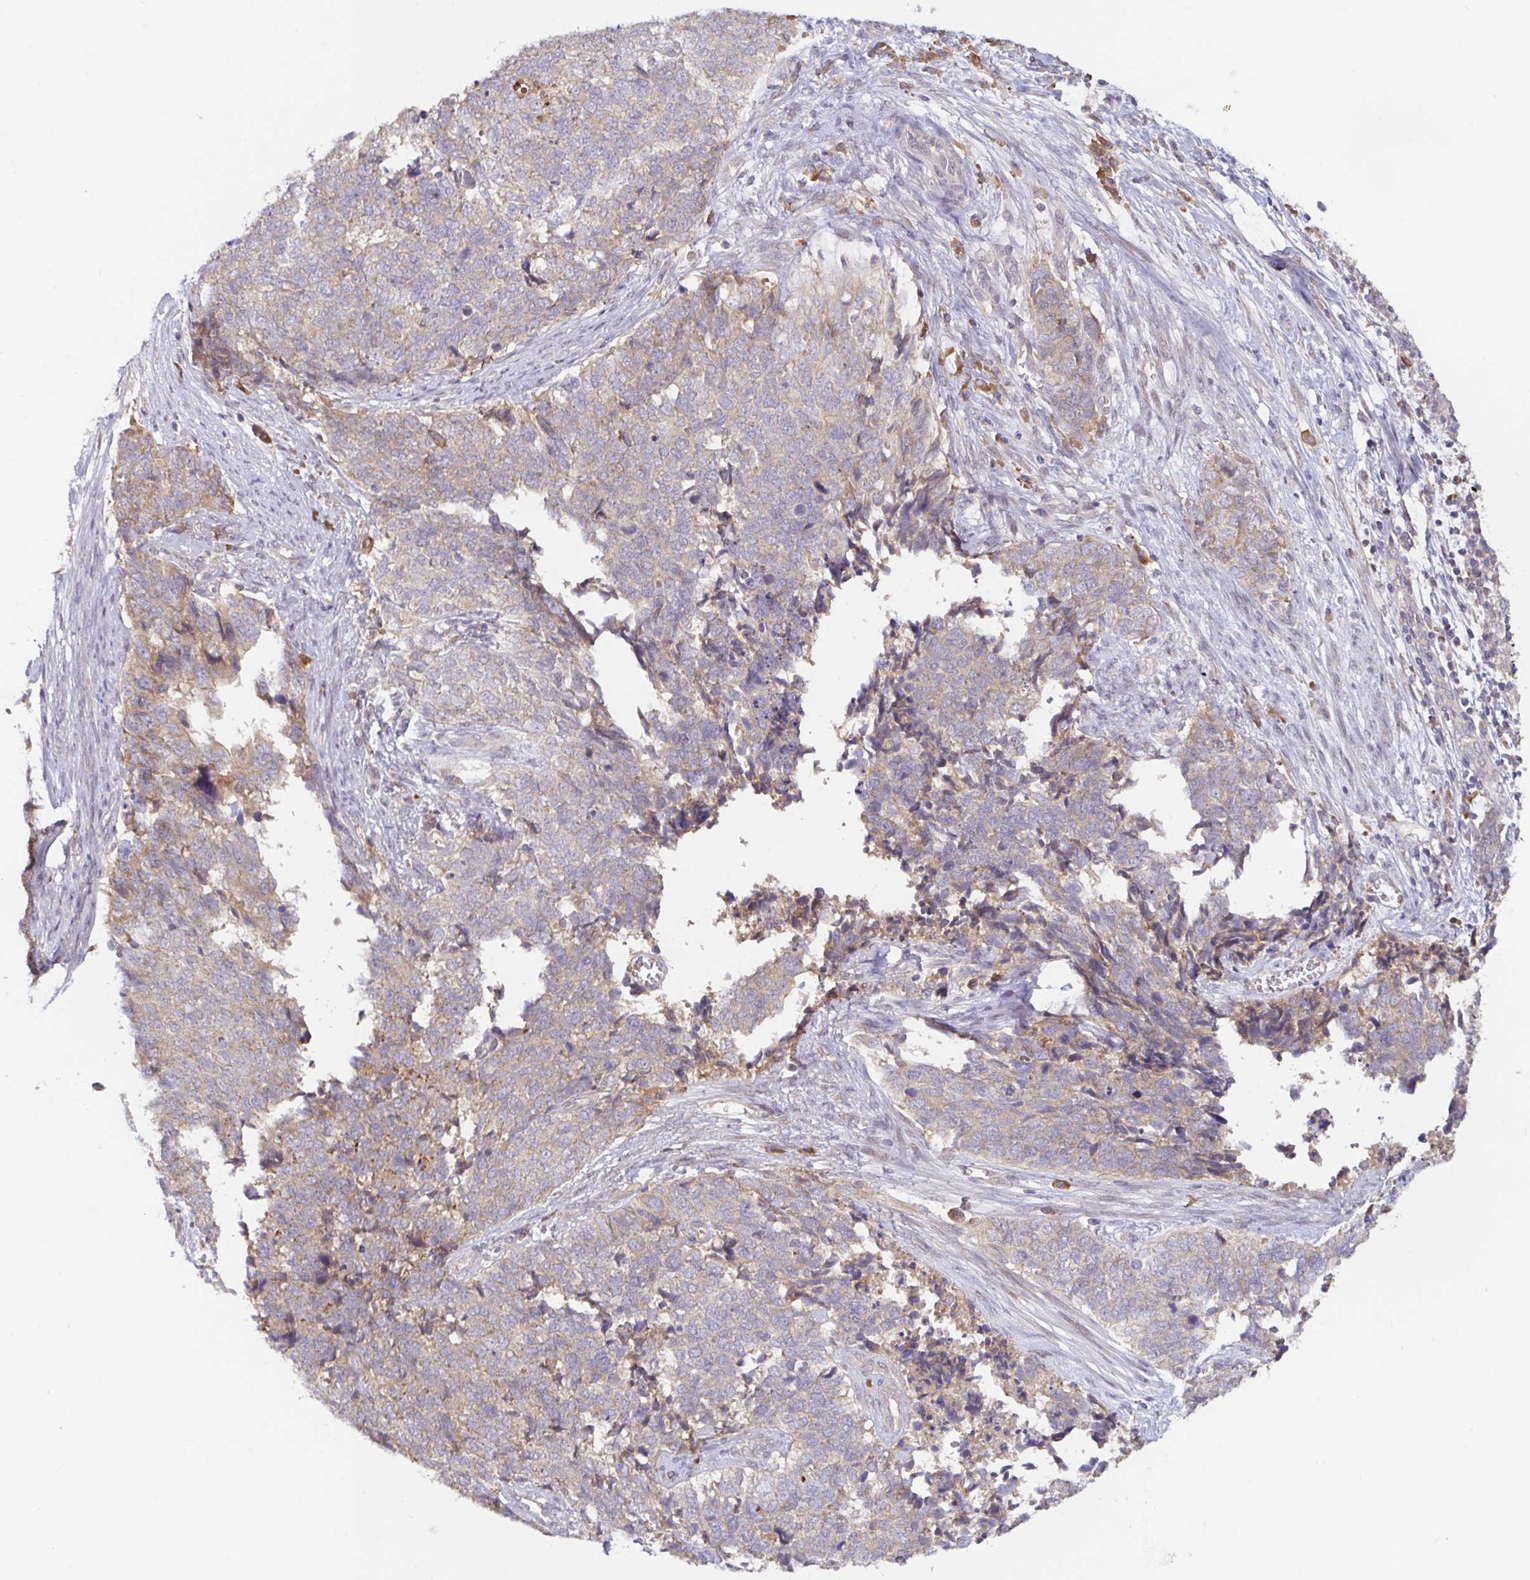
{"staining": {"intensity": "weak", "quantity": "<25%", "location": "cytoplasmic/membranous"}, "tissue": "cervical cancer", "cell_type": "Tumor cells", "image_type": "cancer", "snomed": [{"axis": "morphology", "description": "Adenocarcinoma, NOS"}, {"axis": "topography", "description": "Cervix"}], "caption": "High magnification brightfield microscopy of cervical cancer (adenocarcinoma) stained with DAB (3,3'-diaminobenzidine) (brown) and counterstained with hematoxylin (blue): tumor cells show no significant positivity. (DAB (3,3'-diaminobenzidine) immunohistochemistry, high magnification).", "gene": "LARP1", "patient": {"sex": "female", "age": 63}}